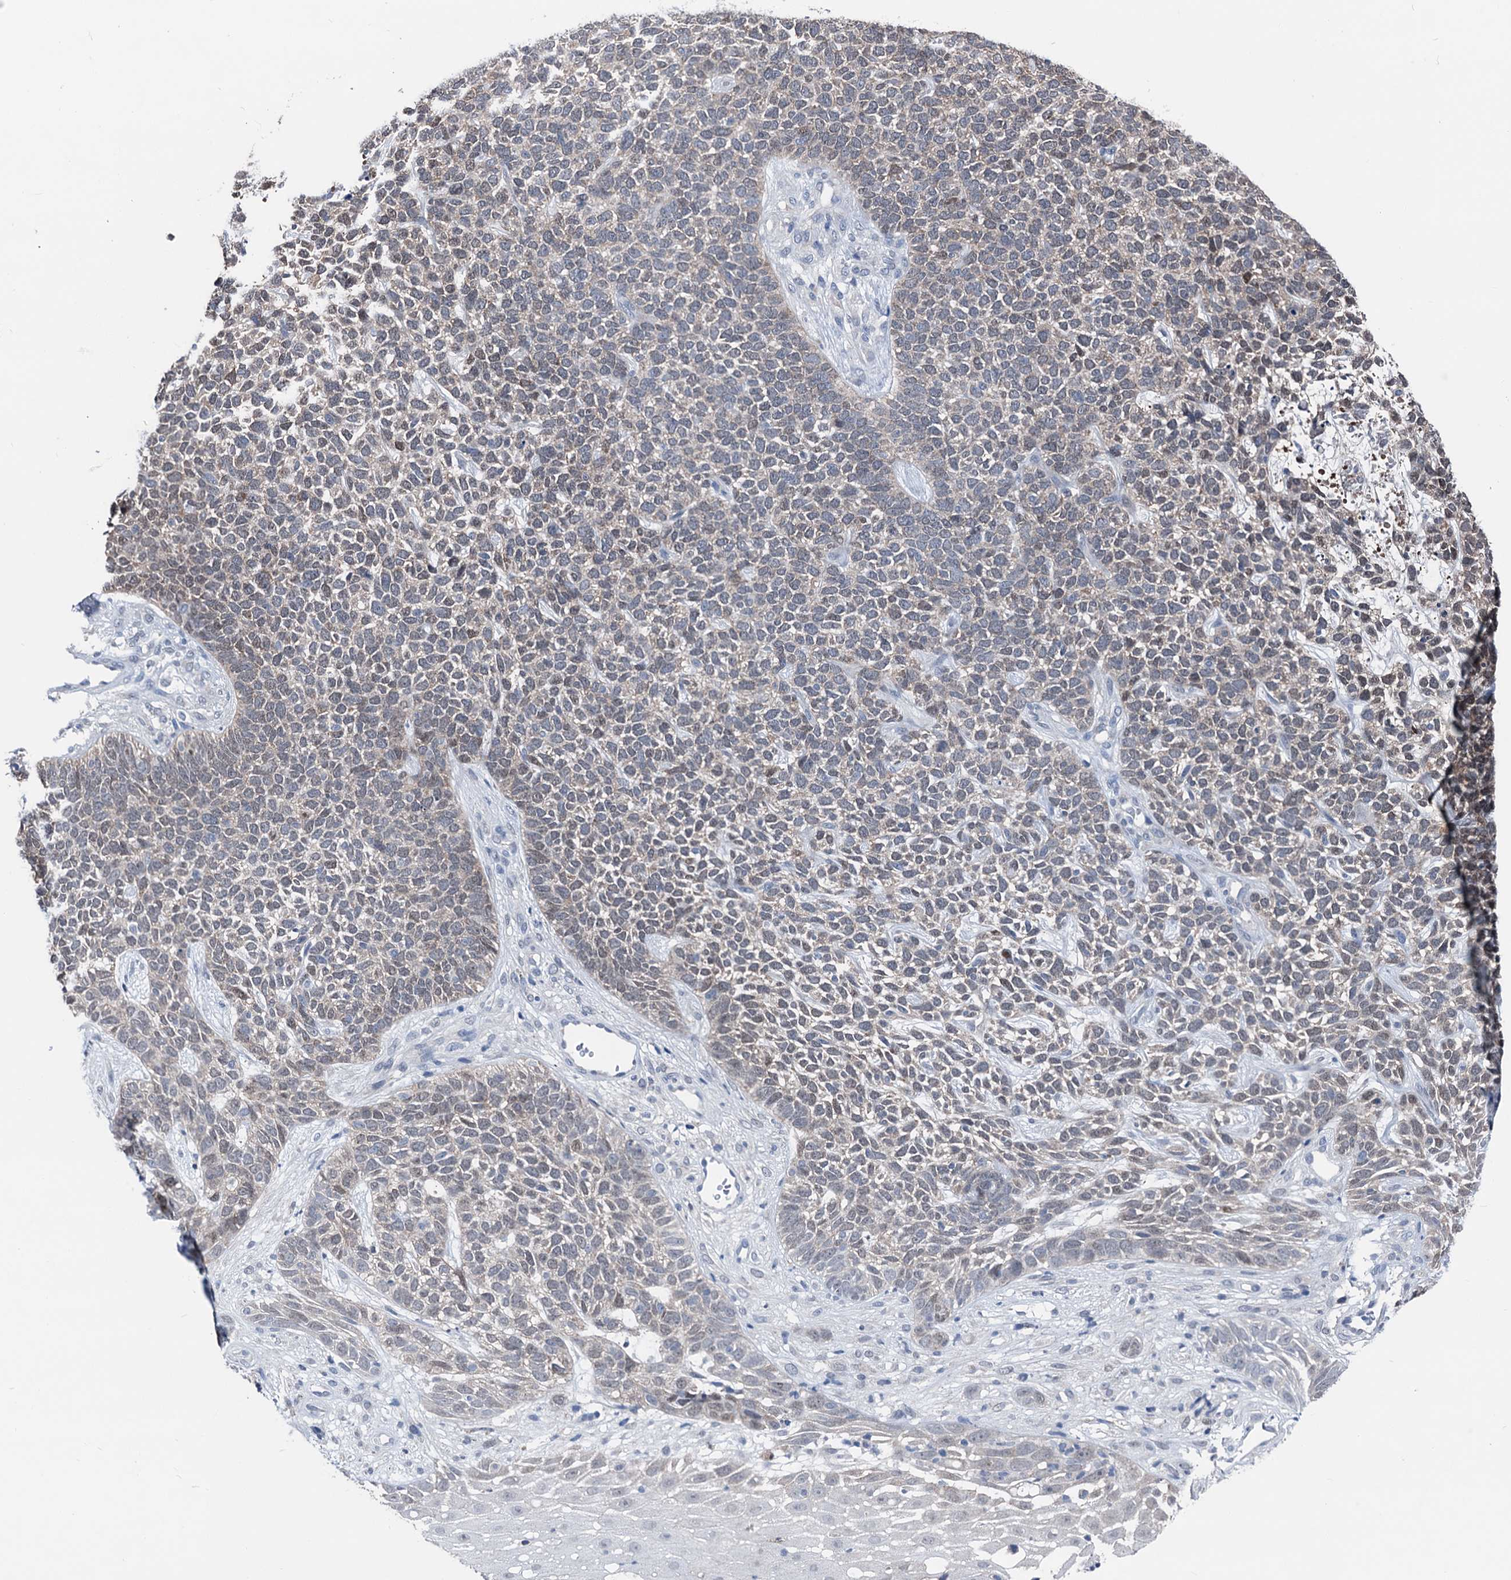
{"staining": {"intensity": "weak", "quantity": "<25%", "location": "nuclear"}, "tissue": "skin cancer", "cell_type": "Tumor cells", "image_type": "cancer", "snomed": [{"axis": "morphology", "description": "Basal cell carcinoma"}, {"axis": "topography", "description": "Skin"}], "caption": "The histopathology image demonstrates no significant expression in tumor cells of skin cancer.", "gene": "GLO1", "patient": {"sex": "female", "age": 84}}